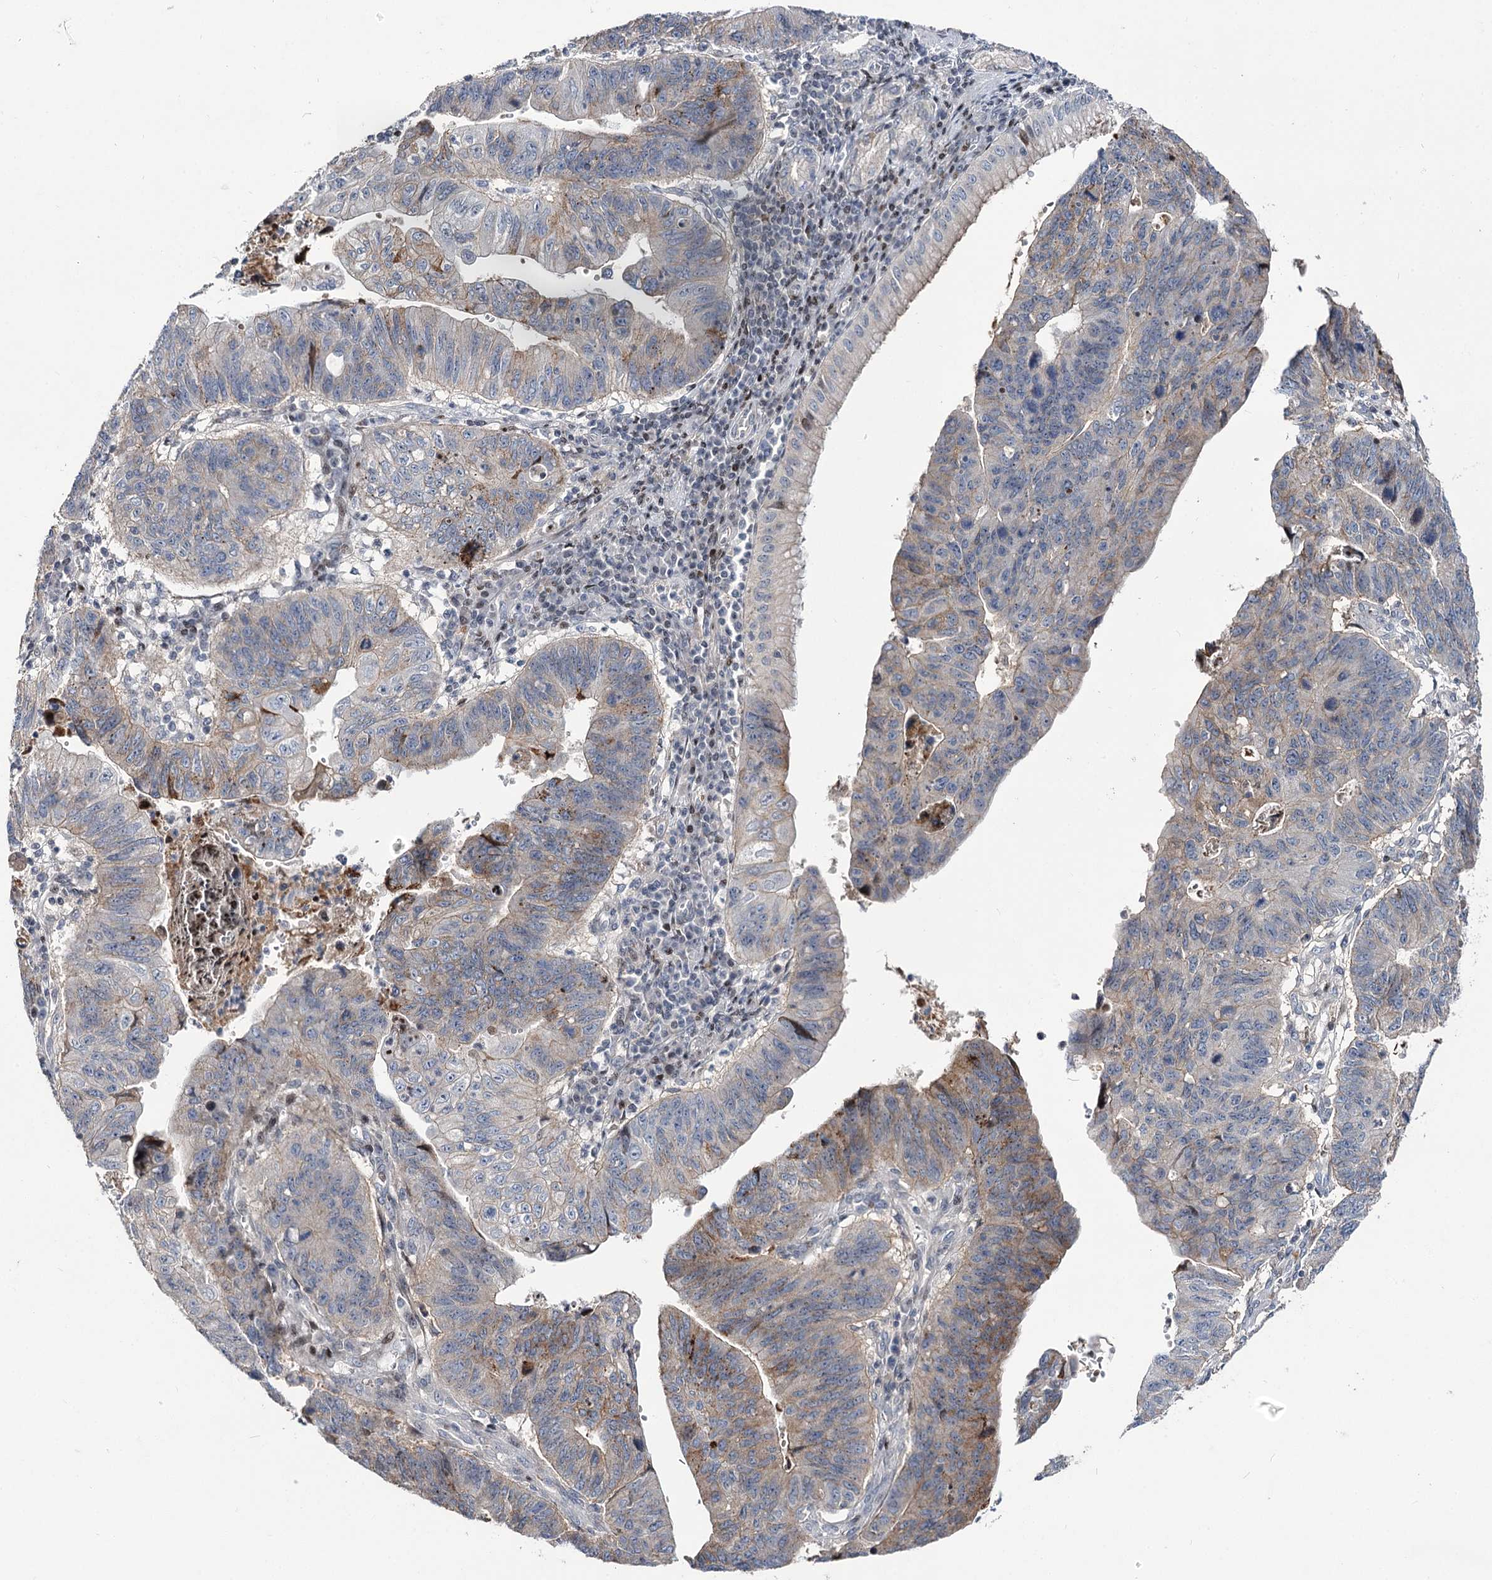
{"staining": {"intensity": "moderate", "quantity": "<25%", "location": "cytoplasmic/membranous"}, "tissue": "stomach cancer", "cell_type": "Tumor cells", "image_type": "cancer", "snomed": [{"axis": "morphology", "description": "Adenocarcinoma, NOS"}, {"axis": "topography", "description": "Stomach"}], "caption": "This histopathology image reveals stomach adenocarcinoma stained with immunohistochemistry to label a protein in brown. The cytoplasmic/membranous of tumor cells show moderate positivity for the protein. Nuclei are counter-stained blue.", "gene": "ITFG2", "patient": {"sex": "male", "age": 59}}